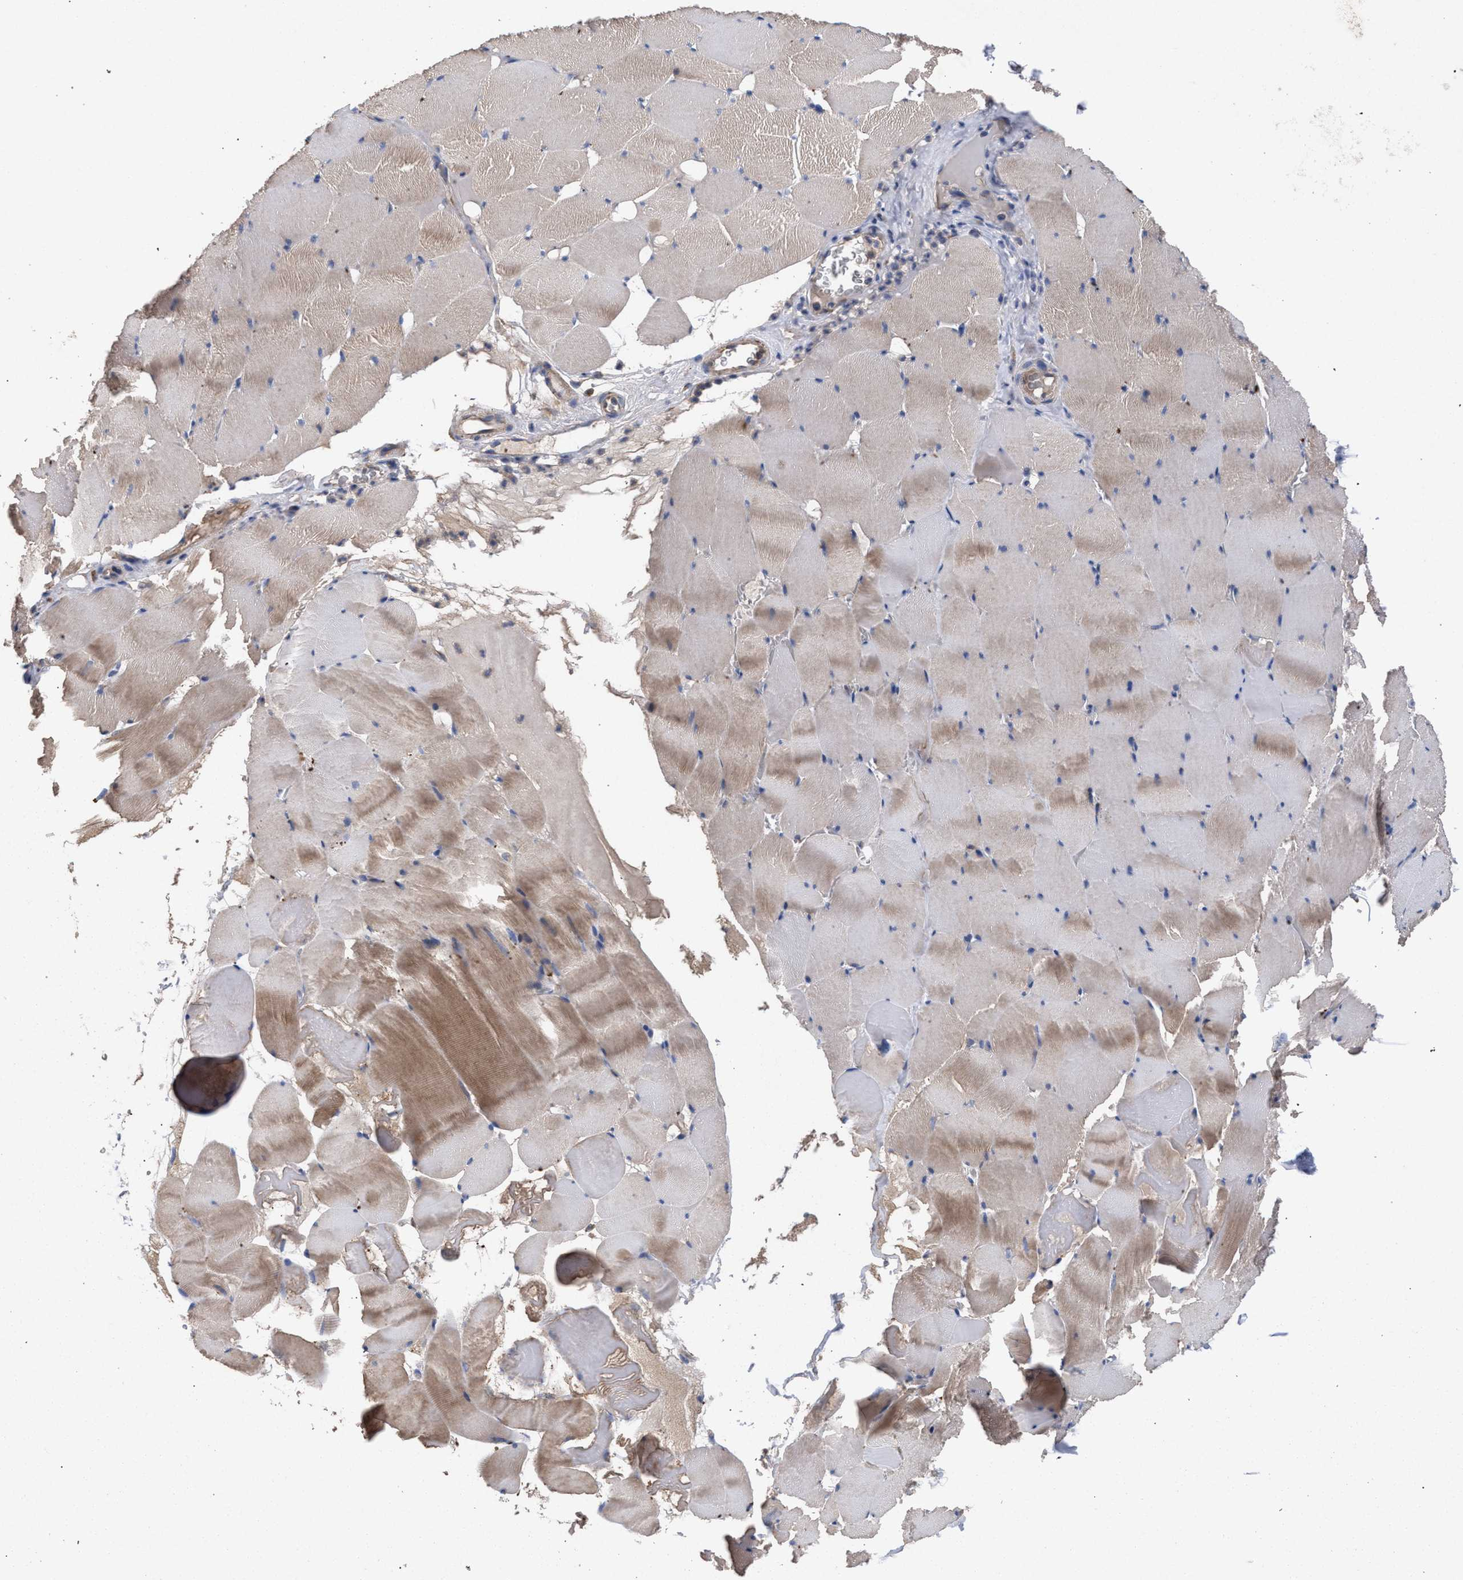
{"staining": {"intensity": "weak", "quantity": "25%-75%", "location": "cytoplasmic/membranous"}, "tissue": "skeletal muscle", "cell_type": "Myocytes", "image_type": "normal", "snomed": [{"axis": "morphology", "description": "Normal tissue, NOS"}, {"axis": "topography", "description": "Skeletal muscle"}], "caption": "Weak cytoplasmic/membranous staining is appreciated in approximately 25%-75% of myocytes in normal skeletal muscle.", "gene": "BCL2L12", "patient": {"sex": "male", "age": 62}}